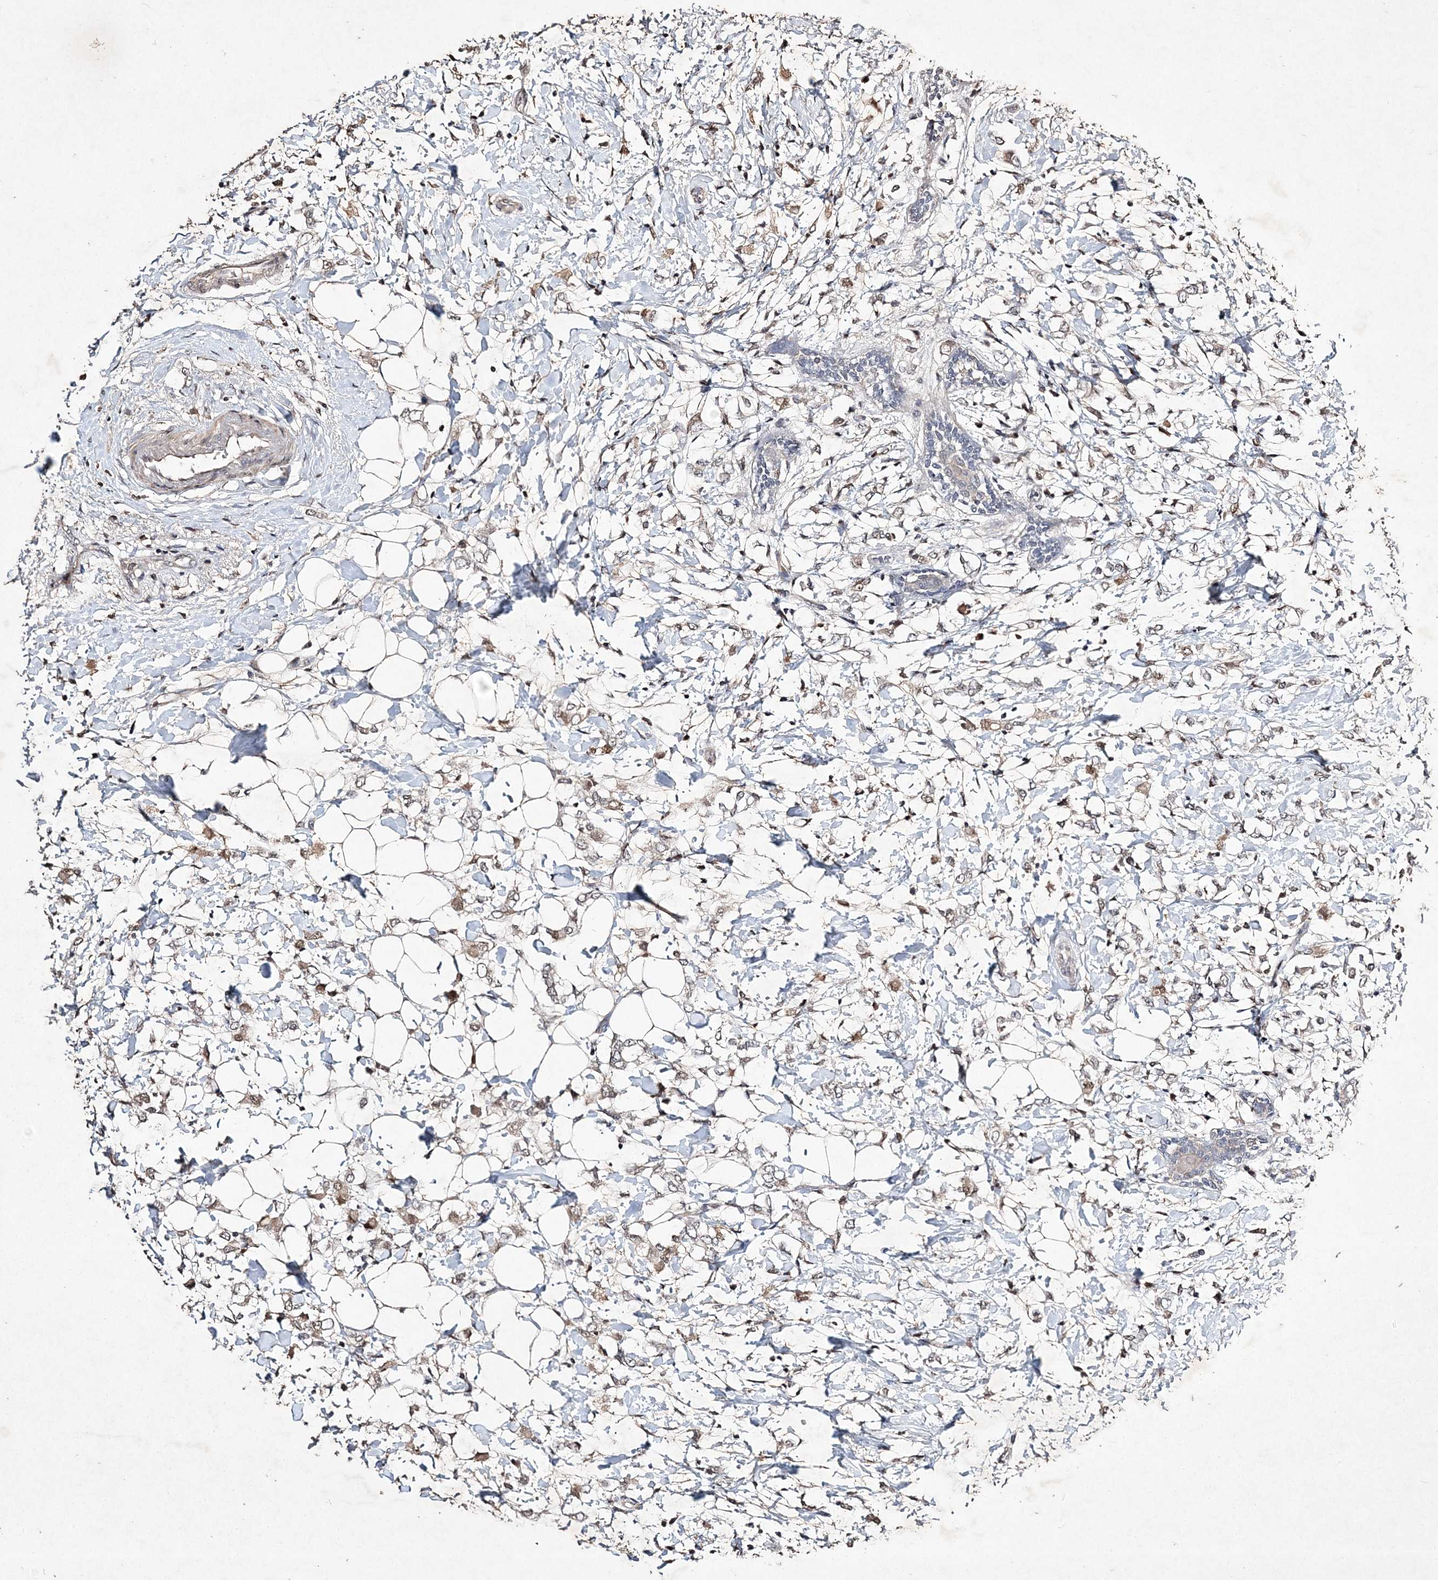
{"staining": {"intensity": "weak", "quantity": "25%-75%", "location": "cytoplasmic/membranous,nuclear"}, "tissue": "breast cancer", "cell_type": "Tumor cells", "image_type": "cancer", "snomed": [{"axis": "morphology", "description": "Normal tissue, NOS"}, {"axis": "morphology", "description": "Lobular carcinoma"}, {"axis": "topography", "description": "Breast"}], "caption": "Human lobular carcinoma (breast) stained with a protein marker demonstrates weak staining in tumor cells.", "gene": "C3orf38", "patient": {"sex": "female", "age": 47}}